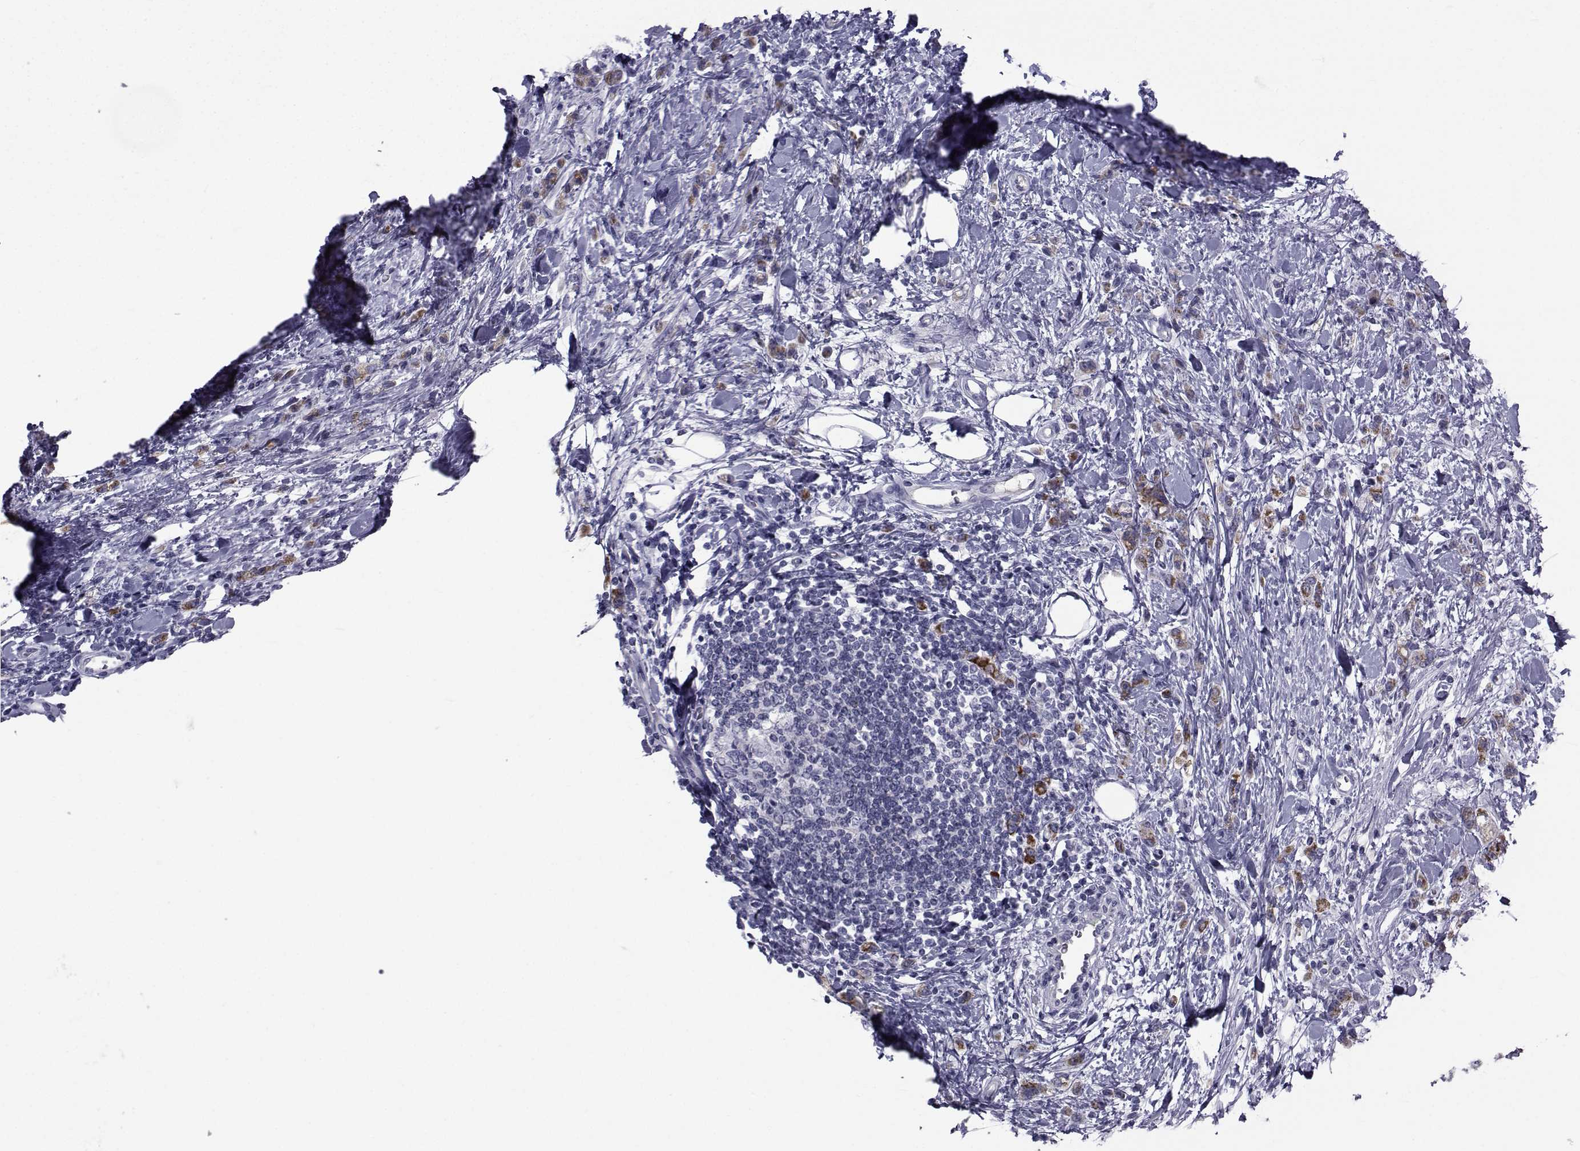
{"staining": {"intensity": "strong", "quantity": "<25%", "location": "cytoplasmic/membranous"}, "tissue": "stomach cancer", "cell_type": "Tumor cells", "image_type": "cancer", "snomed": [{"axis": "morphology", "description": "Adenocarcinoma, NOS"}, {"axis": "topography", "description": "Stomach"}], "caption": "Stomach adenocarcinoma stained with a protein marker shows strong staining in tumor cells.", "gene": "FDXR", "patient": {"sex": "male", "age": 77}}